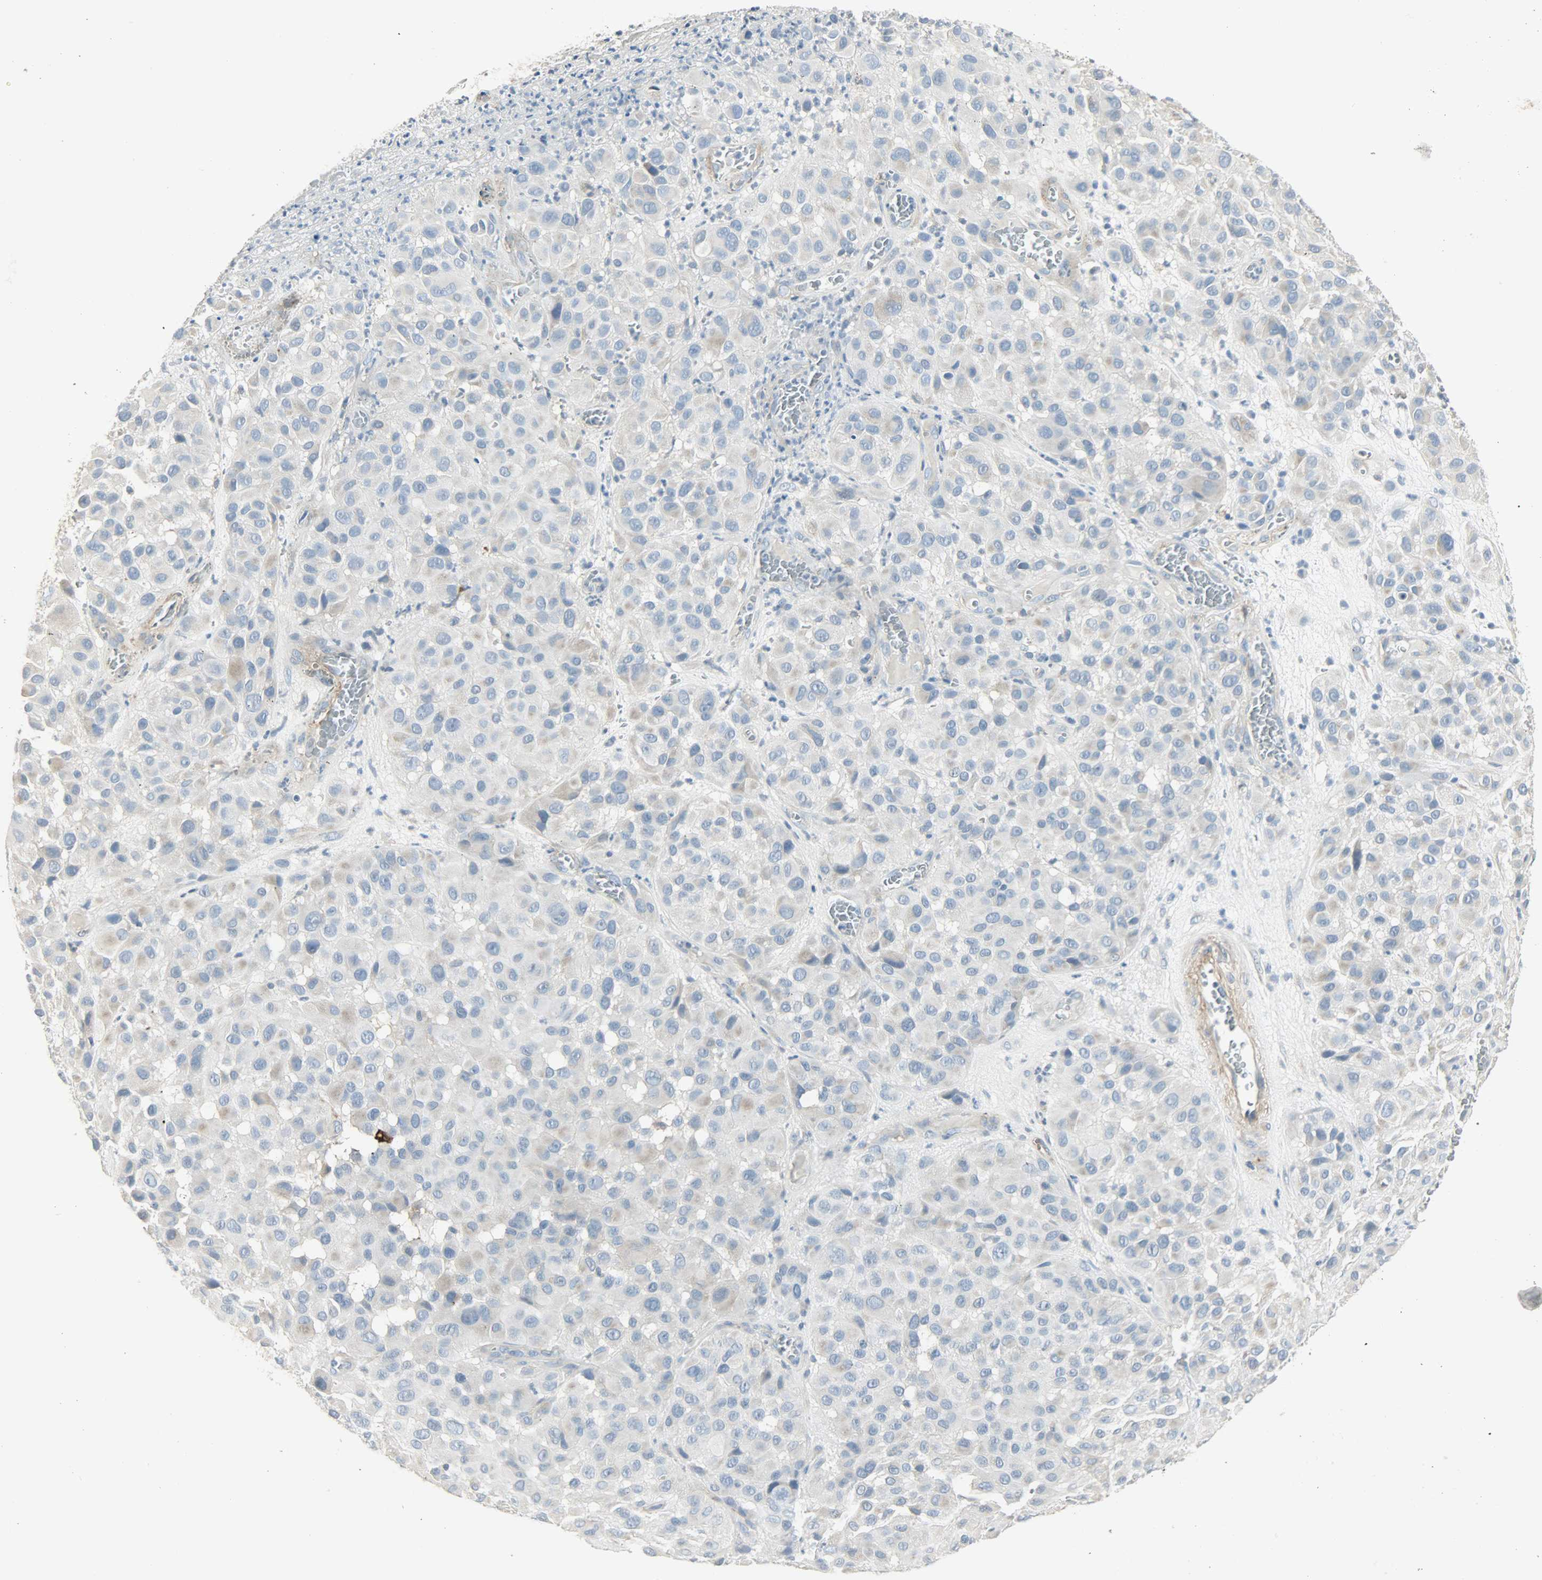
{"staining": {"intensity": "weak", "quantity": "25%-75%", "location": "cytoplasmic/membranous"}, "tissue": "melanoma", "cell_type": "Tumor cells", "image_type": "cancer", "snomed": [{"axis": "morphology", "description": "Malignant melanoma, NOS"}, {"axis": "topography", "description": "Skin"}], "caption": "Immunohistochemical staining of human melanoma exhibits low levels of weak cytoplasmic/membranous protein positivity in approximately 25%-75% of tumor cells.", "gene": "ENPEP", "patient": {"sex": "female", "age": 21}}